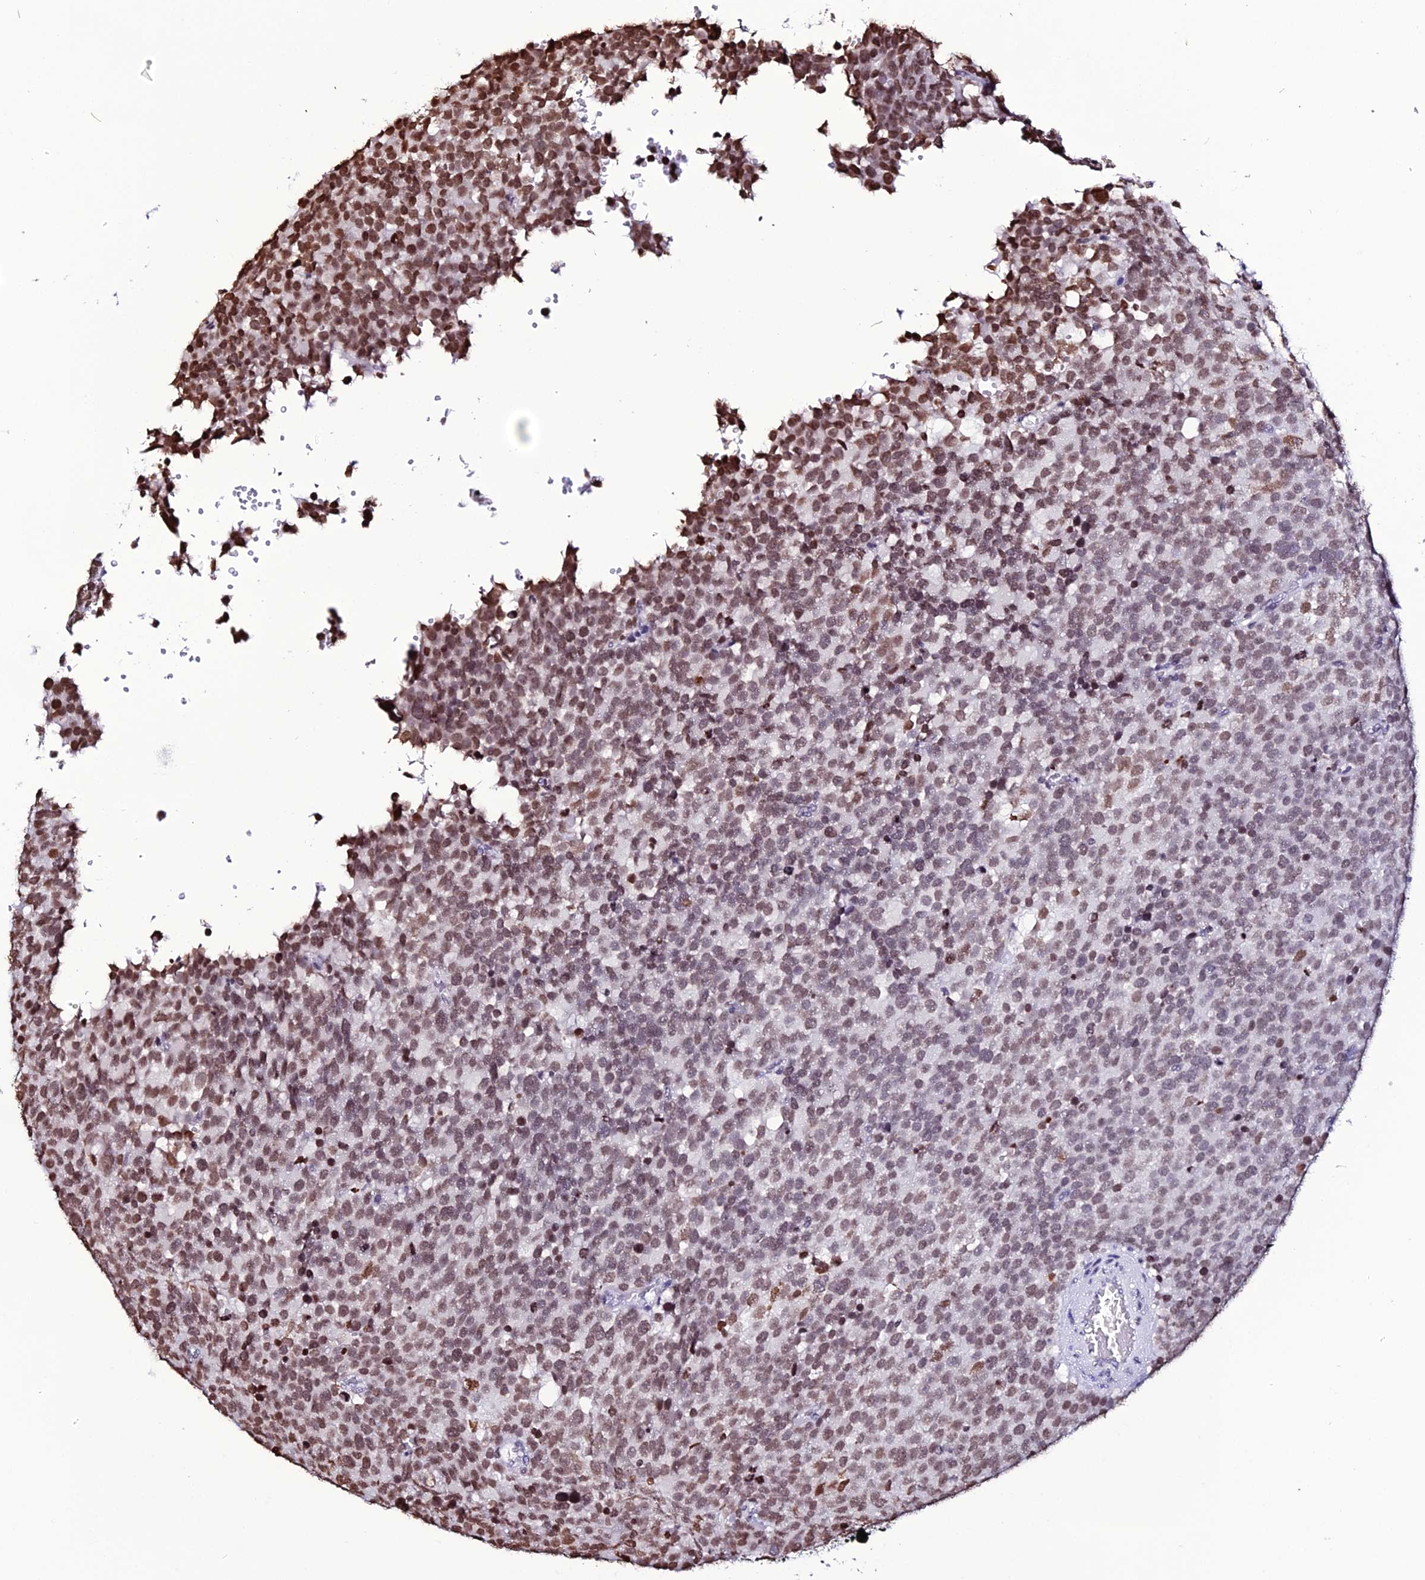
{"staining": {"intensity": "moderate", "quantity": ">75%", "location": "nuclear"}, "tissue": "testis cancer", "cell_type": "Tumor cells", "image_type": "cancer", "snomed": [{"axis": "morphology", "description": "Seminoma, NOS"}, {"axis": "topography", "description": "Testis"}], "caption": "Immunohistochemical staining of testis cancer (seminoma) demonstrates moderate nuclear protein staining in approximately >75% of tumor cells.", "gene": "MACROH2A2", "patient": {"sex": "male", "age": 71}}